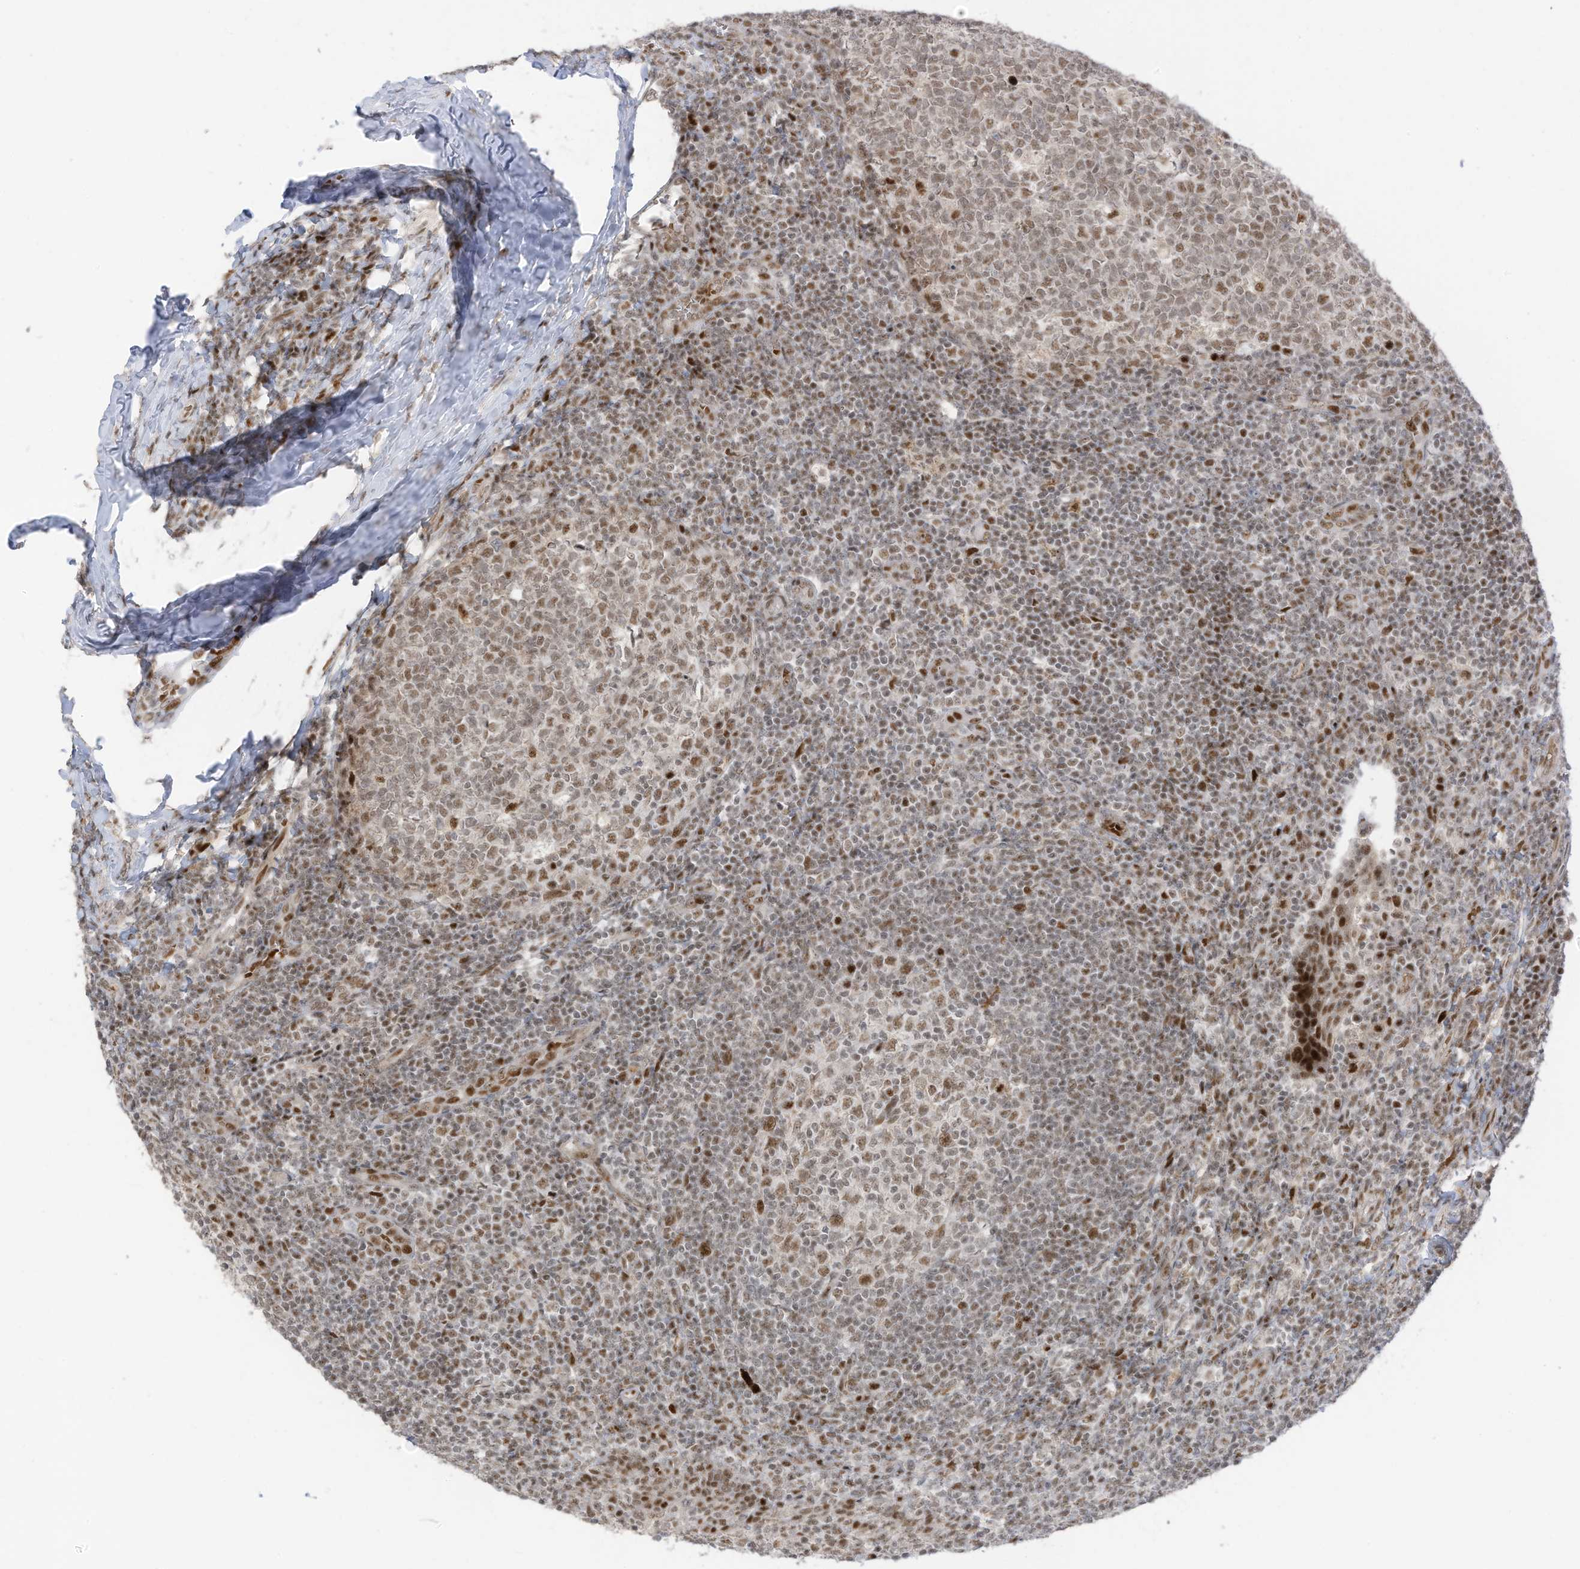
{"staining": {"intensity": "moderate", "quantity": "25%-75%", "location": "nuclear"}, "tissue": "tonsil", "cell_type": "Germinal center cells", "image_type": "normal", "snomed": [{"axis": "morphology", "description": "Normal tissue, NOS"}, {"axis": "topography", "description": "Tonsil"}], "caption": "Immunohistochemistry of benign human tonsil reveals medium levels of moderate nuclear expression in approximately 25%-75% of germinal center cells. The staining was performed using DAB to visualize the protein expression in brown, while the nuclei were stained in blue with hematoxylin (Magnification: 20x).", "gene": "ZCWPW2", "patient": {"sex": "female", "age": 19}}